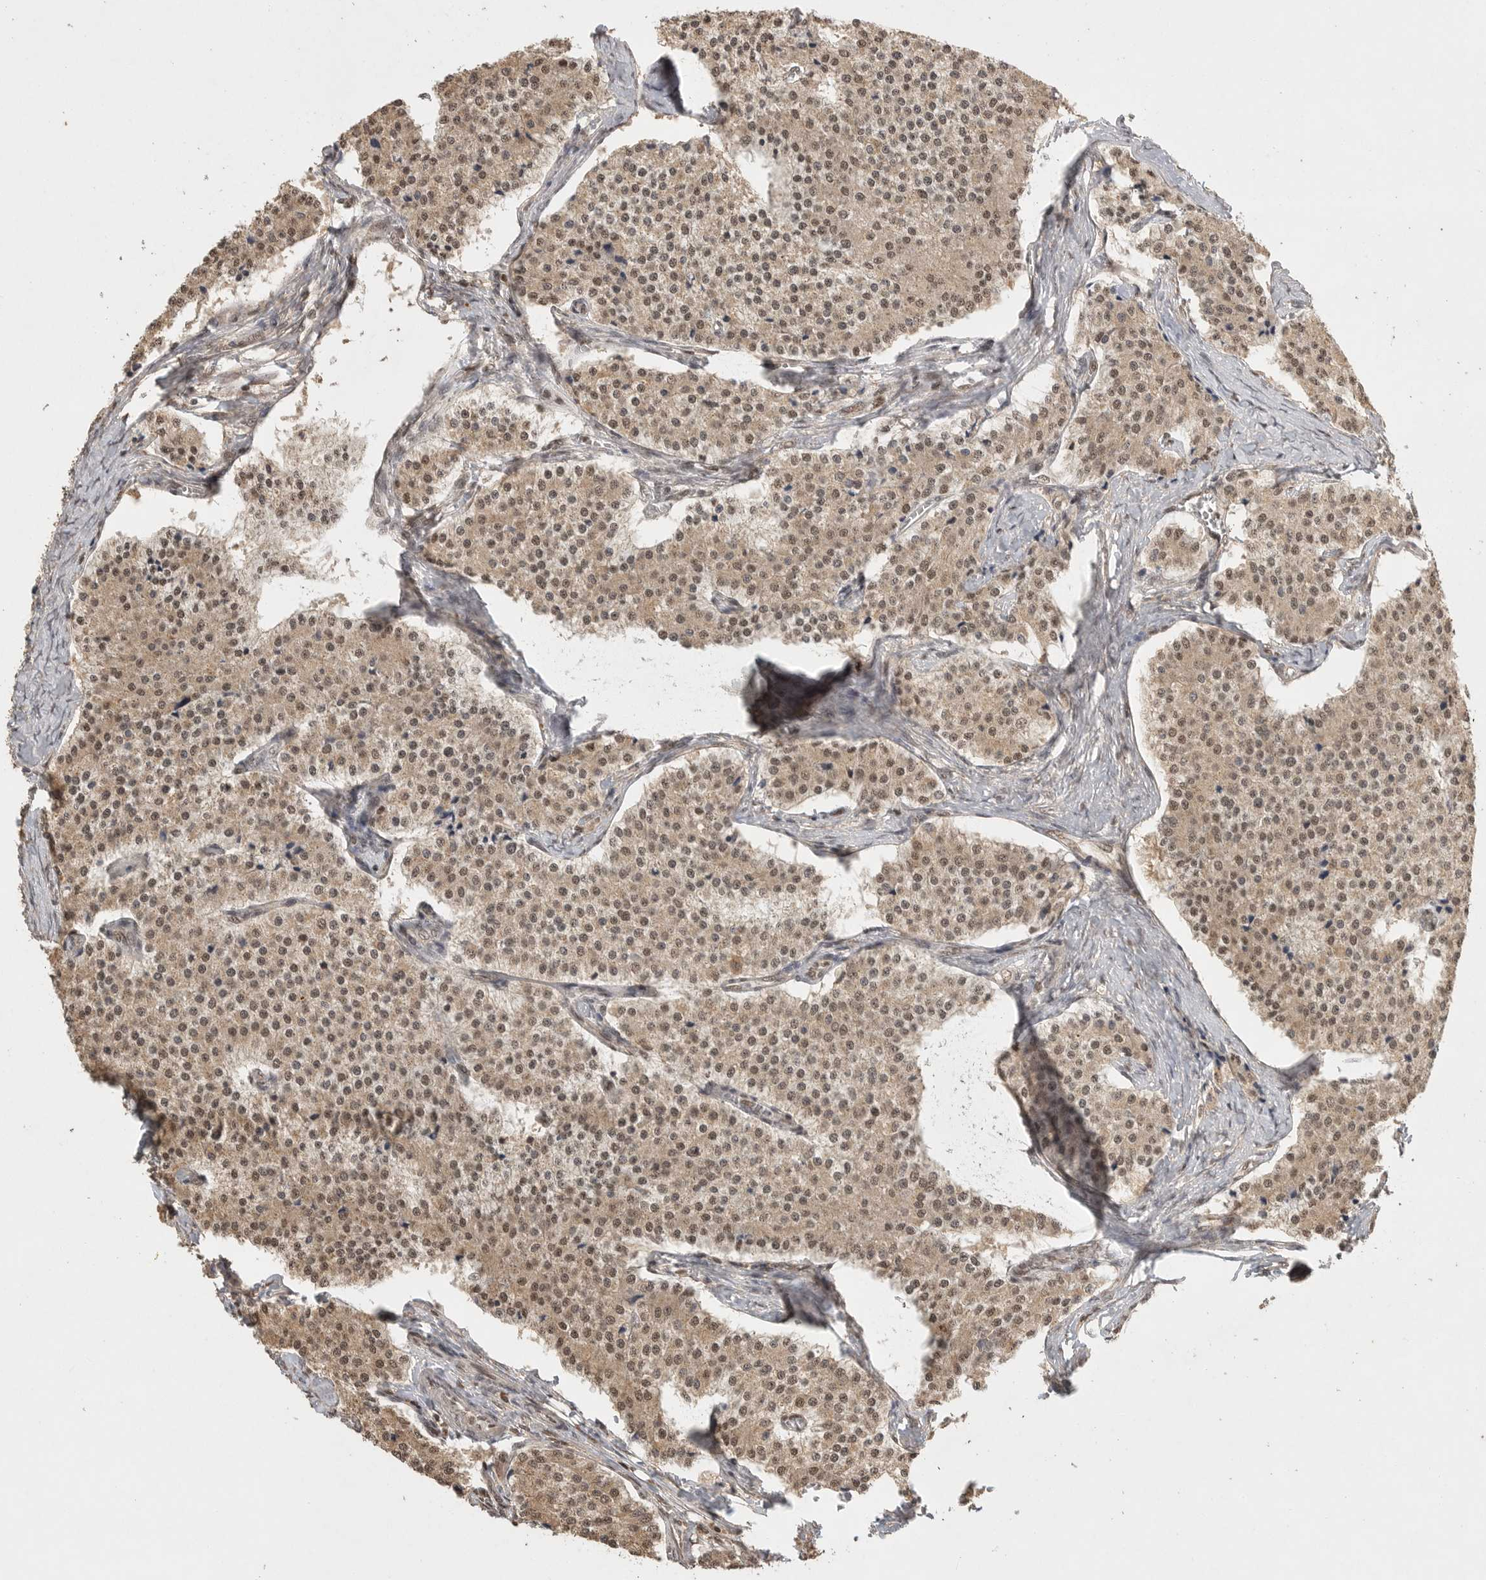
{"staining": {"intensity": "moderate", "quantity": ">75%", "location": "cytoplasmic/membranous,nuclear"}, "tissue": "carcinoid", "cell_type": "Tumor cells", "image_type": "cancer", "snomed": [{"axis": "morphology", "description": "Carcinoid, malignant, NOS"}, {"axis": "topography", "description": "Colon"}], "caption": "Immunohistochemistry (IHC) of carcinoid displays medium levels of moderate cytoplasmic/membranous and nuclear staining in approximately >75% of tumor cells. Immunohistochemistry (IHC) stains the protein of interest in brown and the nuclei are stained blue.", "gene": "DFFA", "patient": {"sex": "female", "age": 52}}